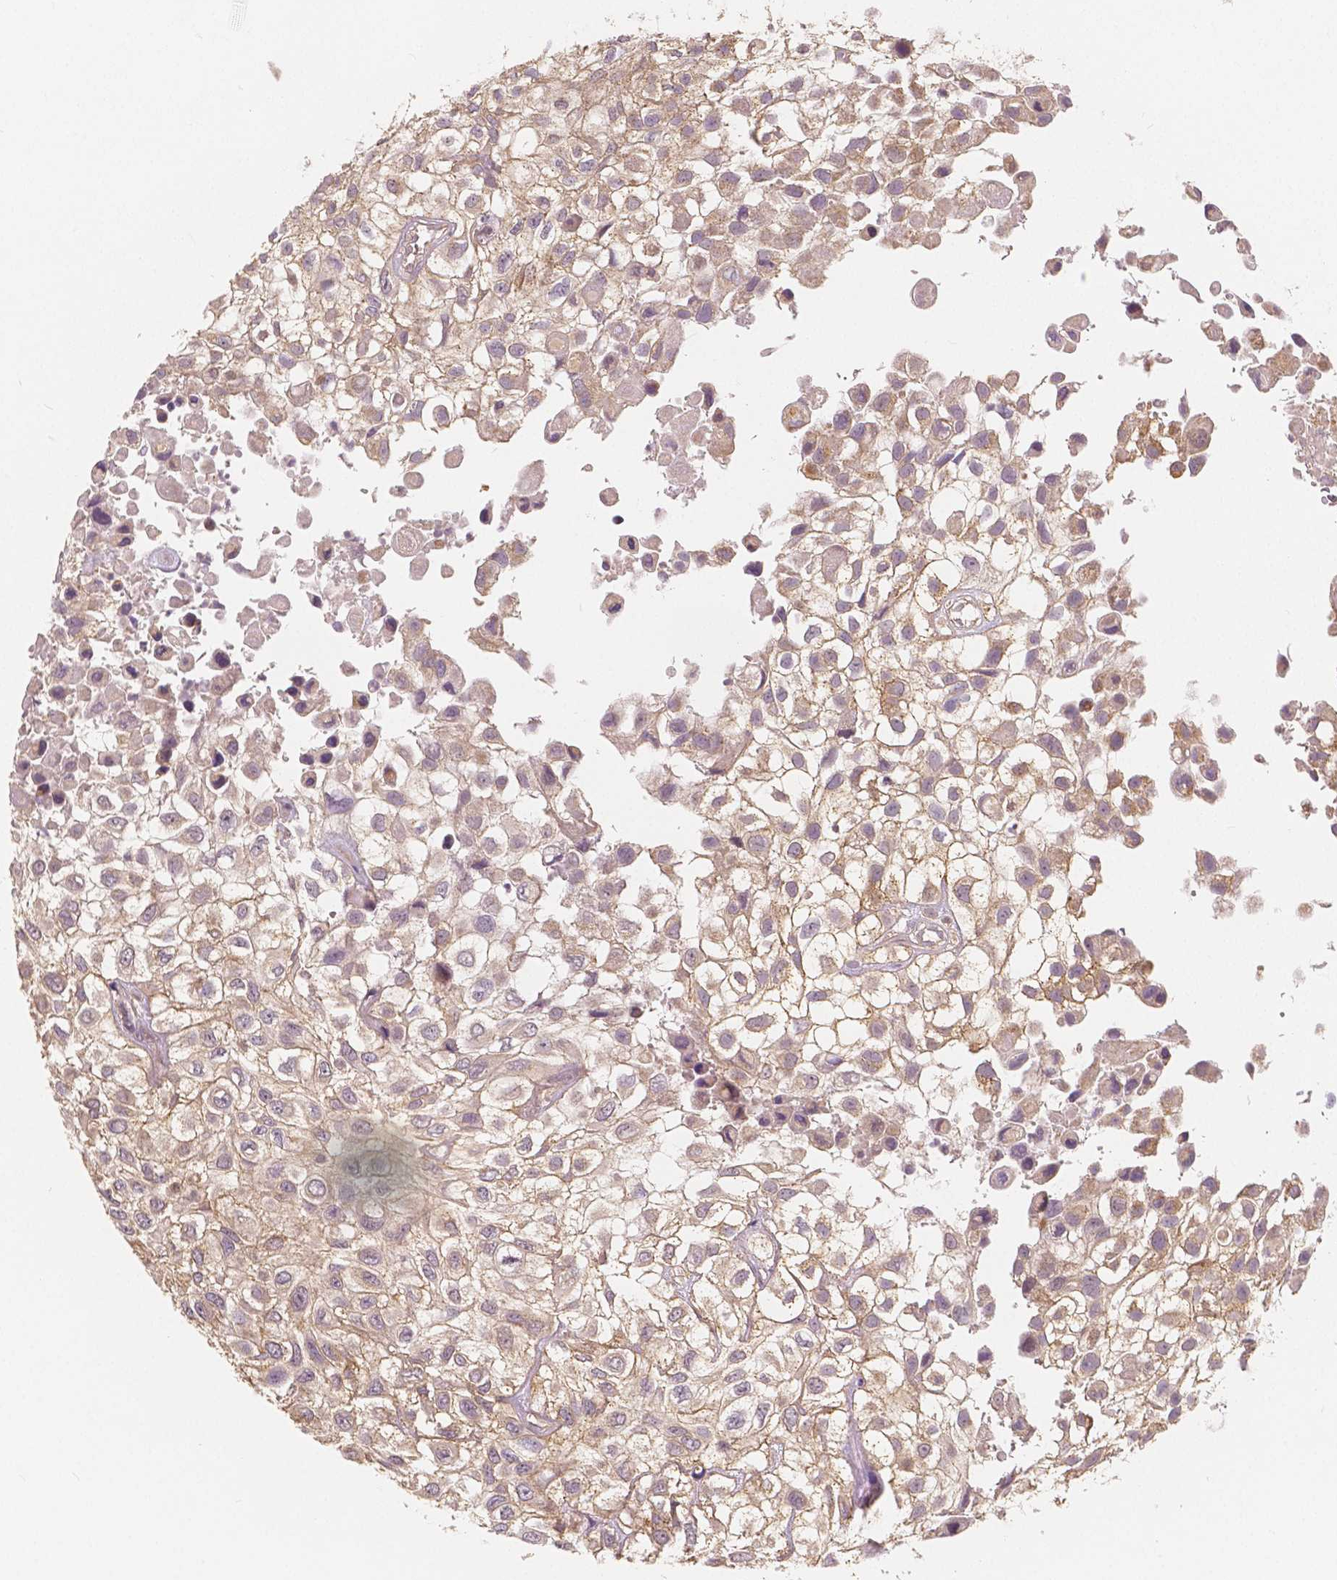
{"staining": {"intensity": "weak", "quantity": ">75%", "location": "cytoplasmic/membranous"}, "tissue": "urothelial cancer", "cell_type": "Tumor cells", "image_type": "cancer", "snomed": [{"axis": "morphology", "description": "Urothelial carcinoma, High grade"}, {"axis": "topography", "description": "Urinary bladder"}], "caption": "Urothelial cancer was stained to show a protein in brown. There is low levels of weak cytoplasmic/membranous positivity in approximately >75% of tumor cells.", "gene": "SNX12", "patient": {"sex": "male", "age": 56}}